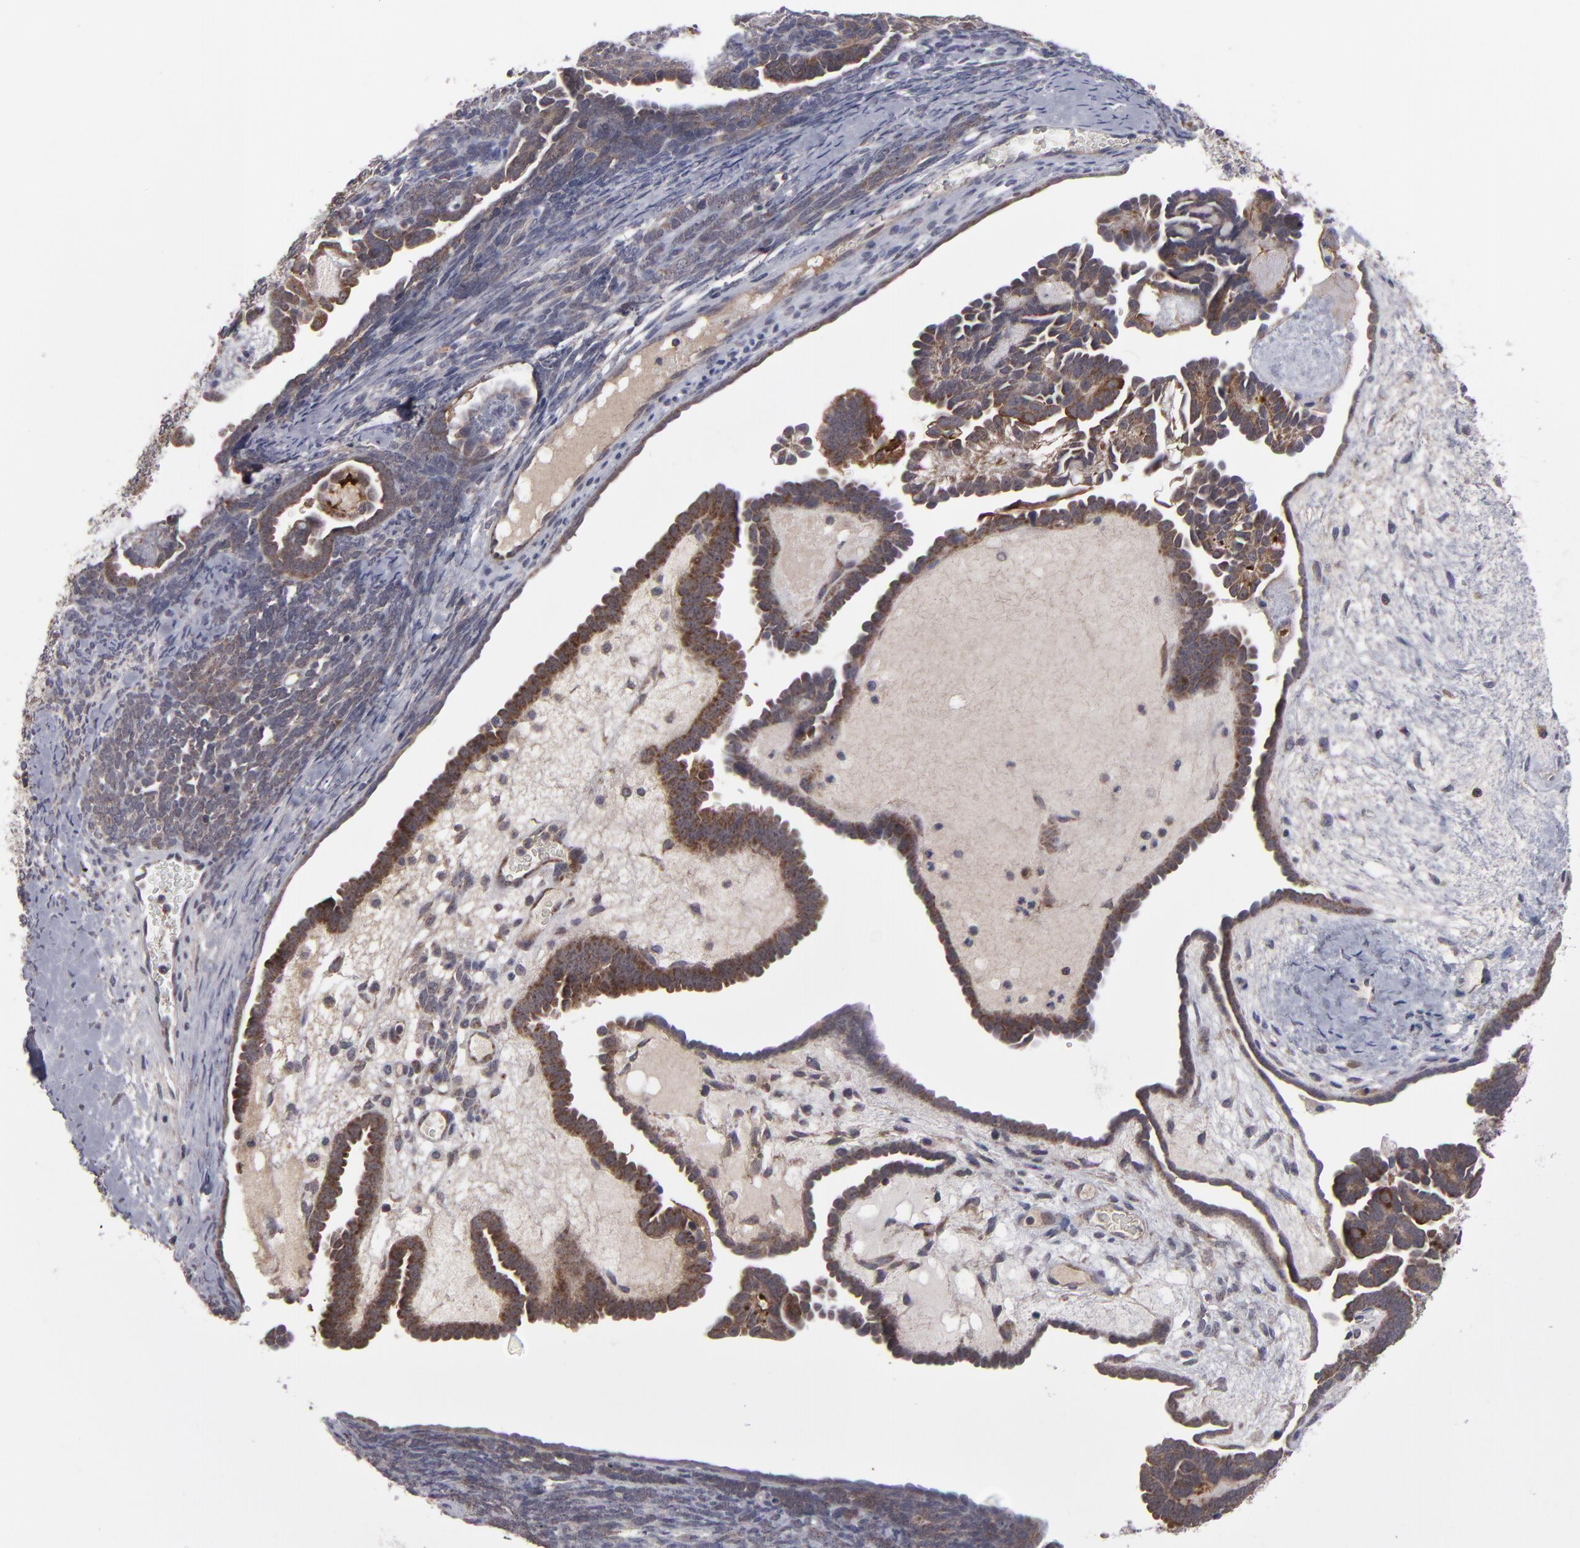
{"staining": {"intensity": "strong", "quantity": ">75%", "location": "cytoplasmic/membranous"}, "tissue": "endometrial cancer", "cell_type": "Tumor cells", "image_type": "cancer", "snomed": [{"axis": "morphology", "description": "Neoplasm, malignant, NOS"}, {"axis": "topography", "description": "Endometrium"}], "caption": "Protein staining of malignant neoplasm (endometrial) tissue displays strong cytoplasmic/membranous expression in about >75% of tumor cells. The staining was performed using DAB (3,3'-diaminobenzidine), with brown indicating positive protein expression. Nuclei are stained blue with hematoxylin.", "gene": "GLCCI1", "patient": {"sex": "female", "age": 74}}